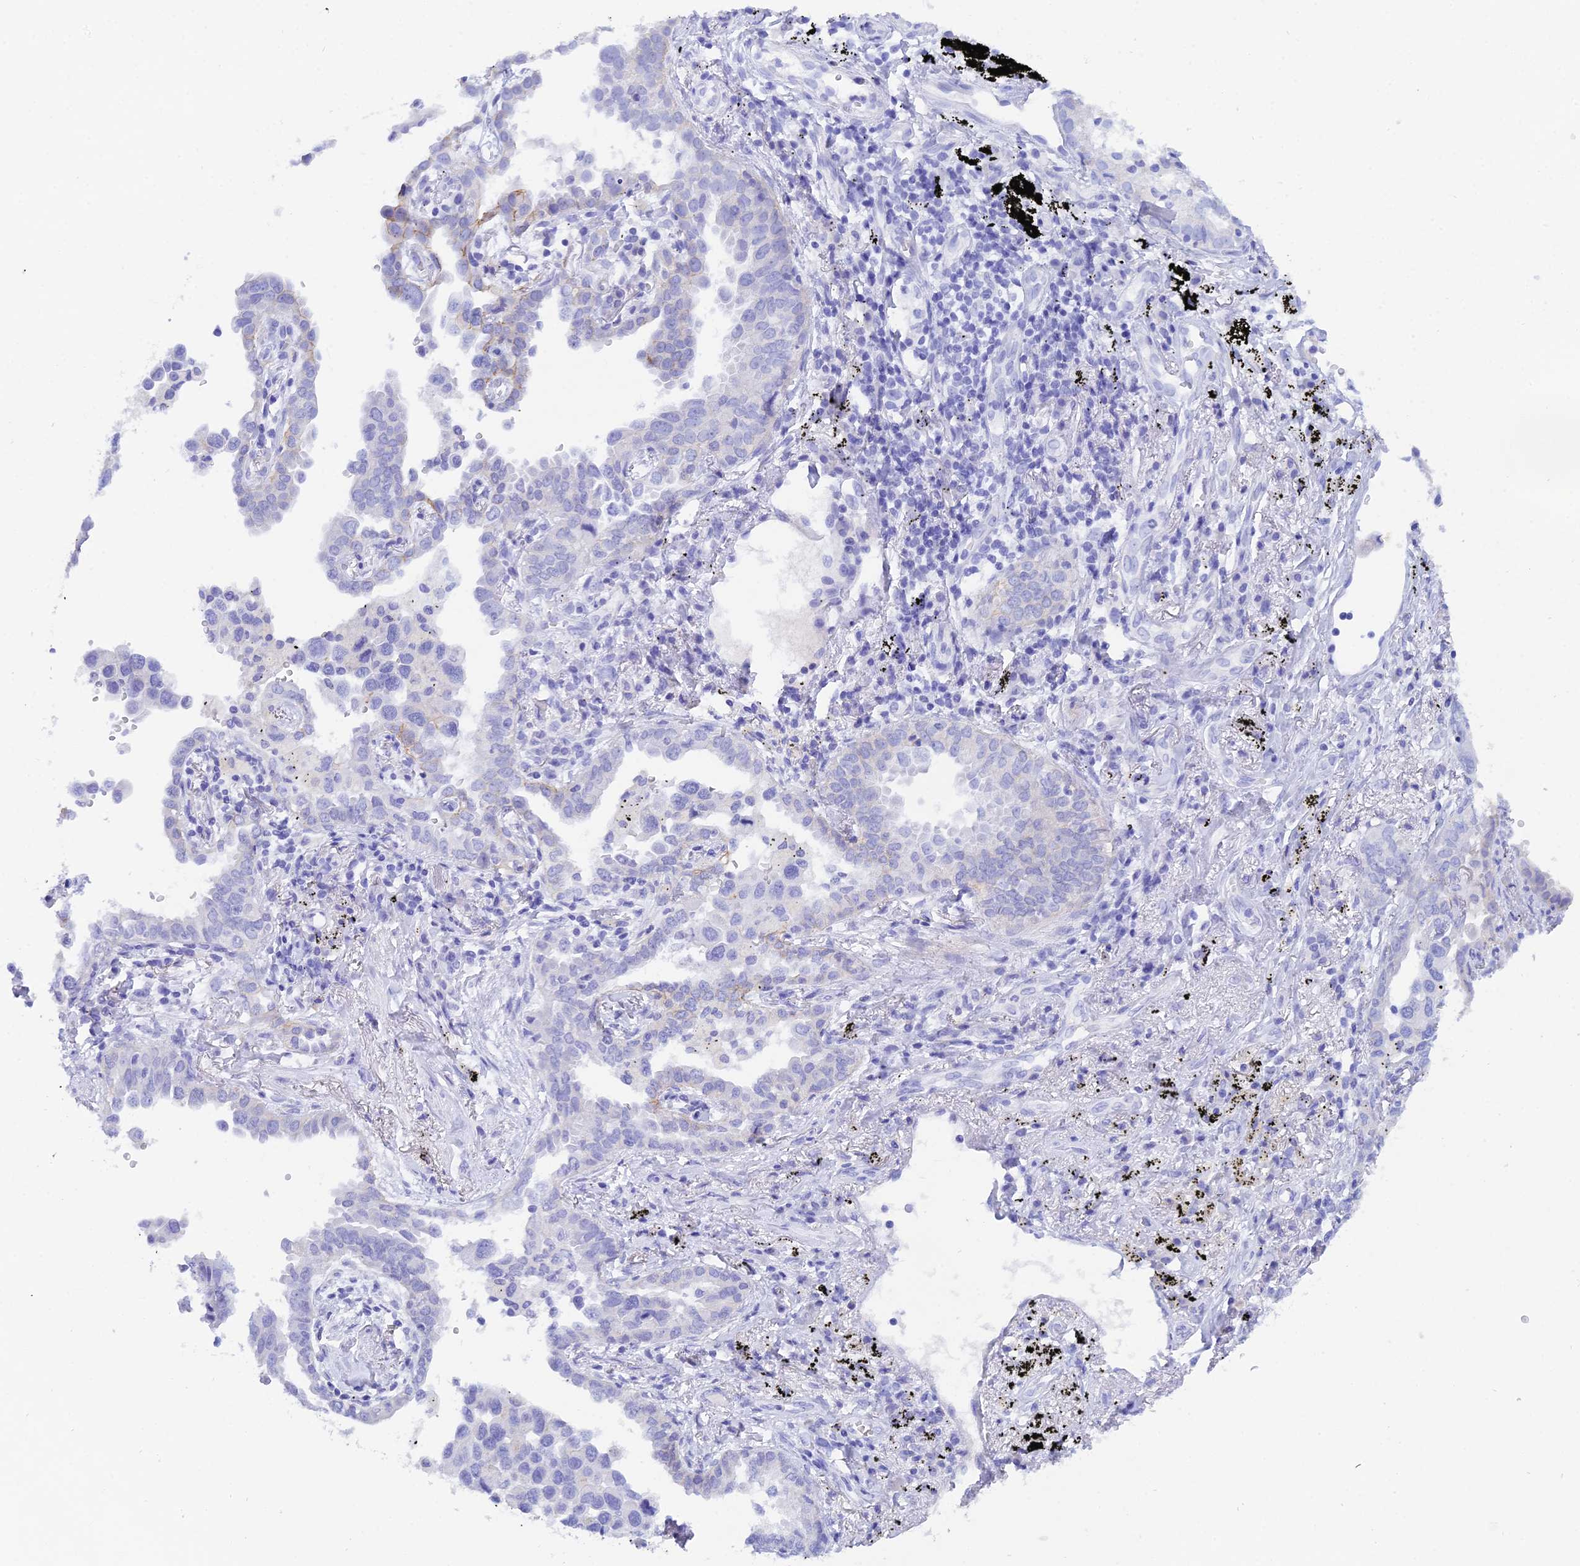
{"staining": {"intensity": "negative", "quantity": "none", "location": "none"}, "tissue": "lung cancer", "cell_type": "Tumor cells", "image_type": "cancer", "snomed": [{"axis": "morphology", "description": "Adenocarcinoma, NOS"}, {"axis": "topography", "description": "Lung"}], "caption": "High magnification brightfield microscopy of lung cancer (adenocarcinoma) stained with DAB (3,3'-diaminobenzidine) (brown) and counterstained with hematoxylin (blue): tumor cells show no significant expression.", "gene": "REG1A", "patient": {"sex": "male", "age": 67}}